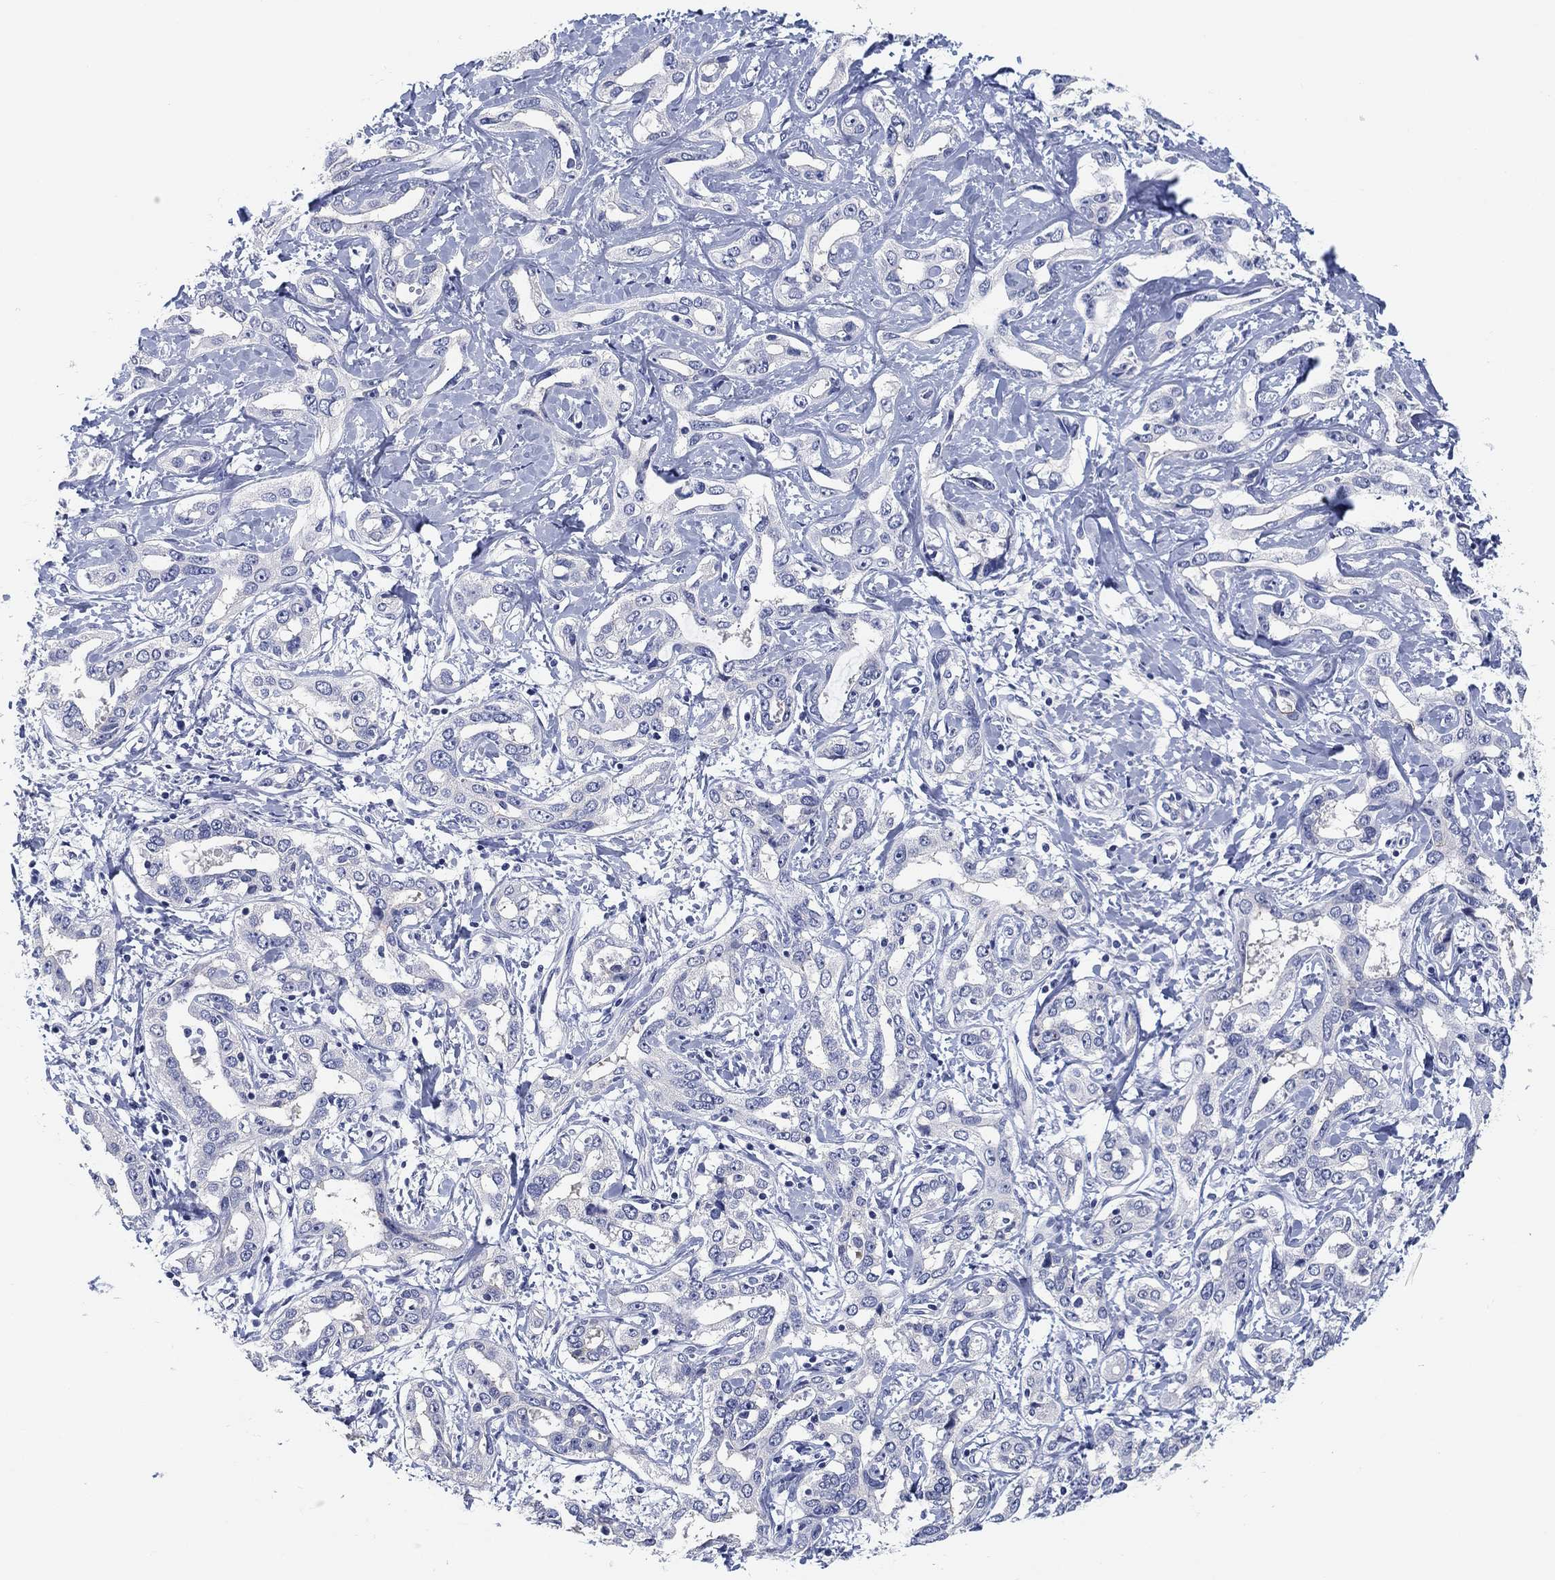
{"staining": {"intensity": "weak", "quantity": "<25%", "location": "cytoplasmic/membranous"}, "tissue": "liver cancer", "cell_type": "Tumor cells", "image_type": "cancer", "snomed": [{"axis": "morphology", "description": "Cholangiocarcinoma"}, {"axis": "topography", "description": "Liver"}], "caption": "This histopathology image is of cholangiocarcinoma (liver) stained with immunohistochemistry (IHC) to label a protein in brown with the nuclei are counter-stained blue. There is no positivity in tumor cells.", "gene": "CLUL1", "patient": {"sex": "male", "age": 59}}